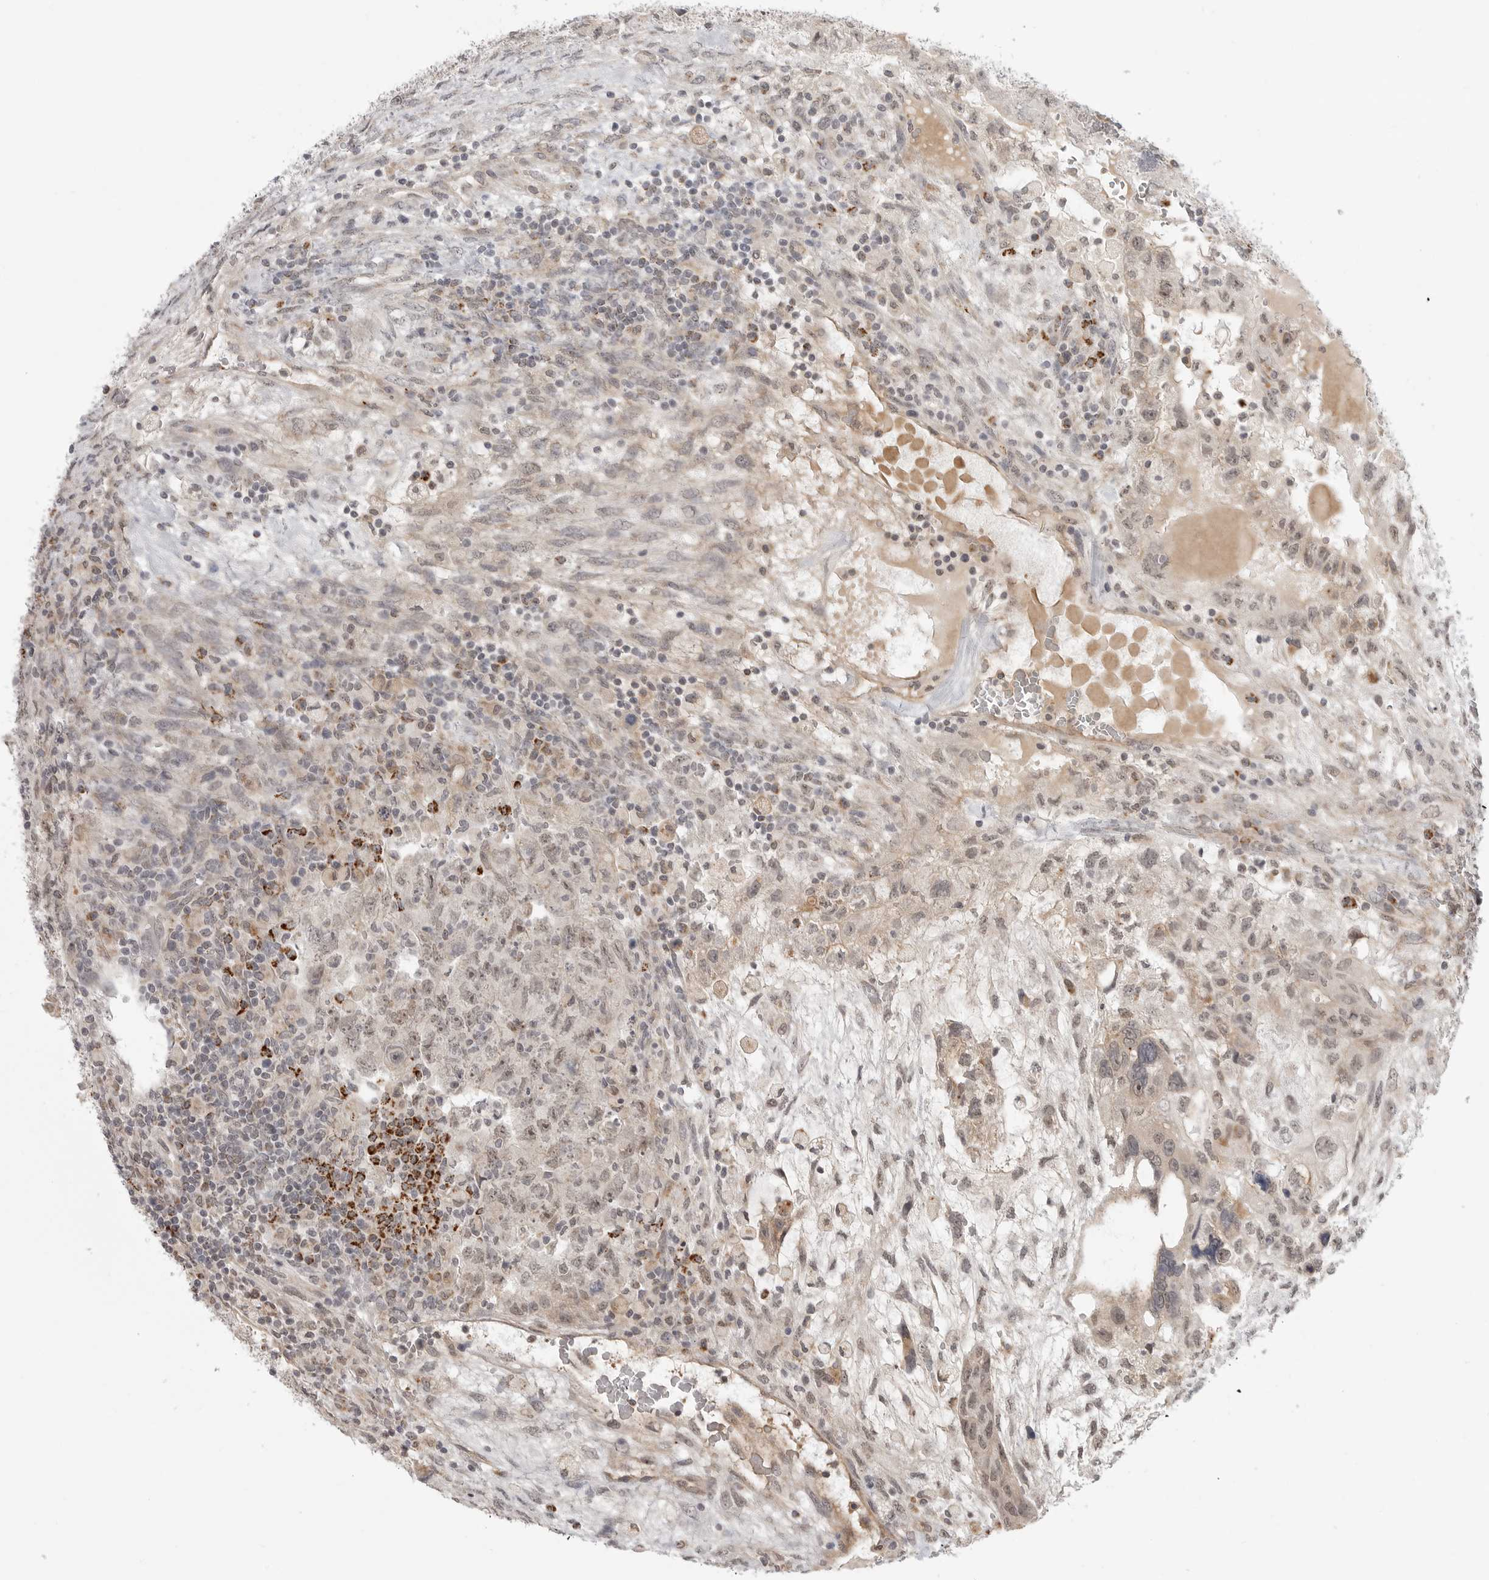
{"staining": {"intensity": "weak", "quantity": "25%-75%", "location": "nuclear"}, "tissue": "testis cancer", "cell_type": "Tumor cells", "image_type": "cancer", "snomed": [{"axis": "morphology", "description": "Carcinoma, Embryonal, NOS"}, {"axis": "topography", "description": "Testis"}], "caption": "An image of human testis embryonal carcinoma stained for a protein demonstrates weak nuclear brown staining in tumor cells.", "gene": "KALRN", "patient": {"sex": "male", "age": 36}}